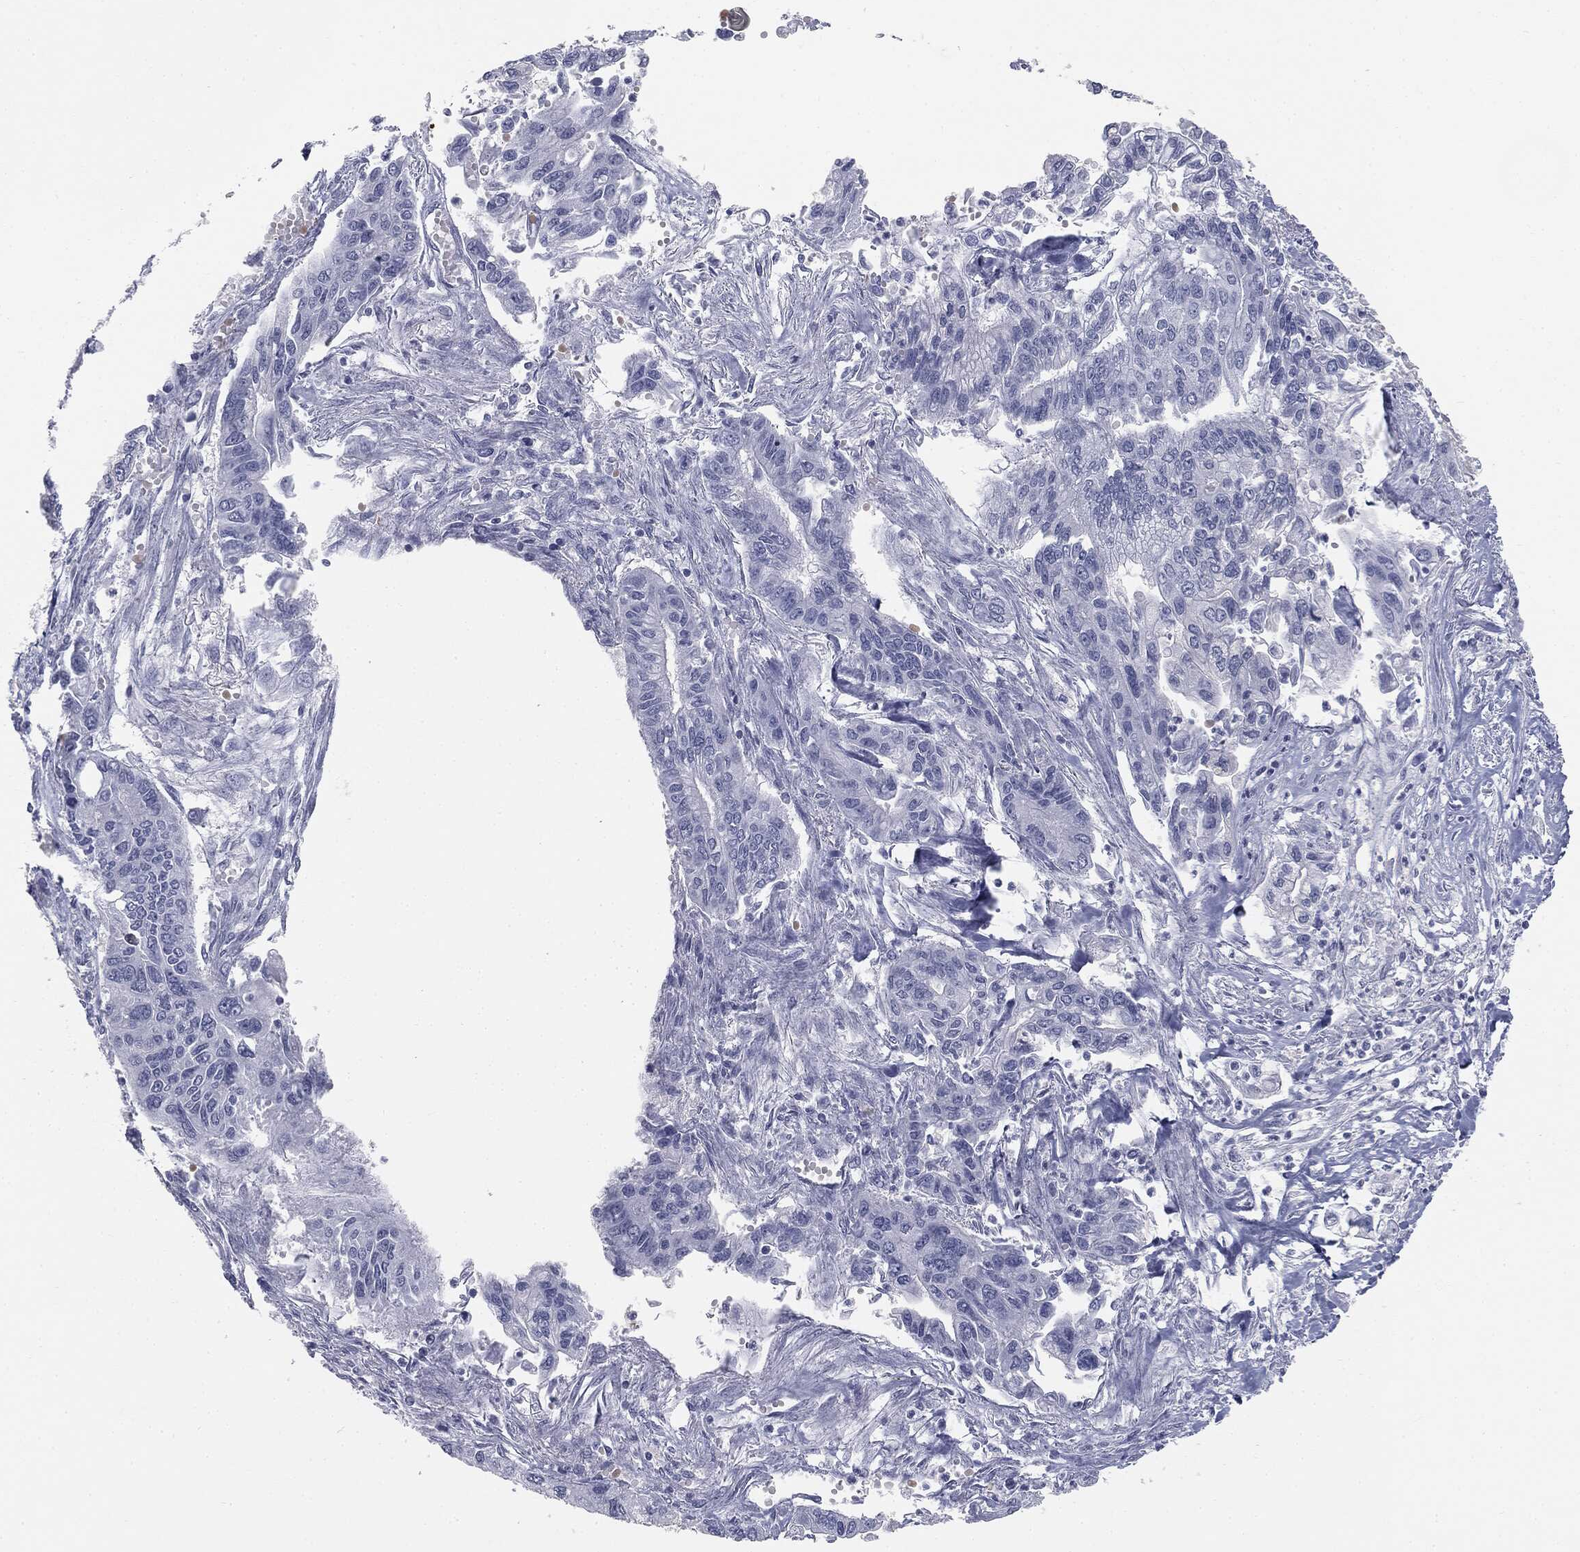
{"staining": {"intensity": "negative", "quantity": "none", "location": "none"}, "tissue": "pancreatic cancer", "cell_type": "Tumor cells", "image_type": "cancer", "snomed": [{"axis": "morphology", "description": "Adenocarcinoma, NOS"}, {"axis": "topography", "description": "Pancreas"}], "caption": "Immunohistochemistry (IHC) of pancreatic cancer displays no expression in tumor cells.", "gene": "TPO", "patient": {"sex": "male", "age": 62}}